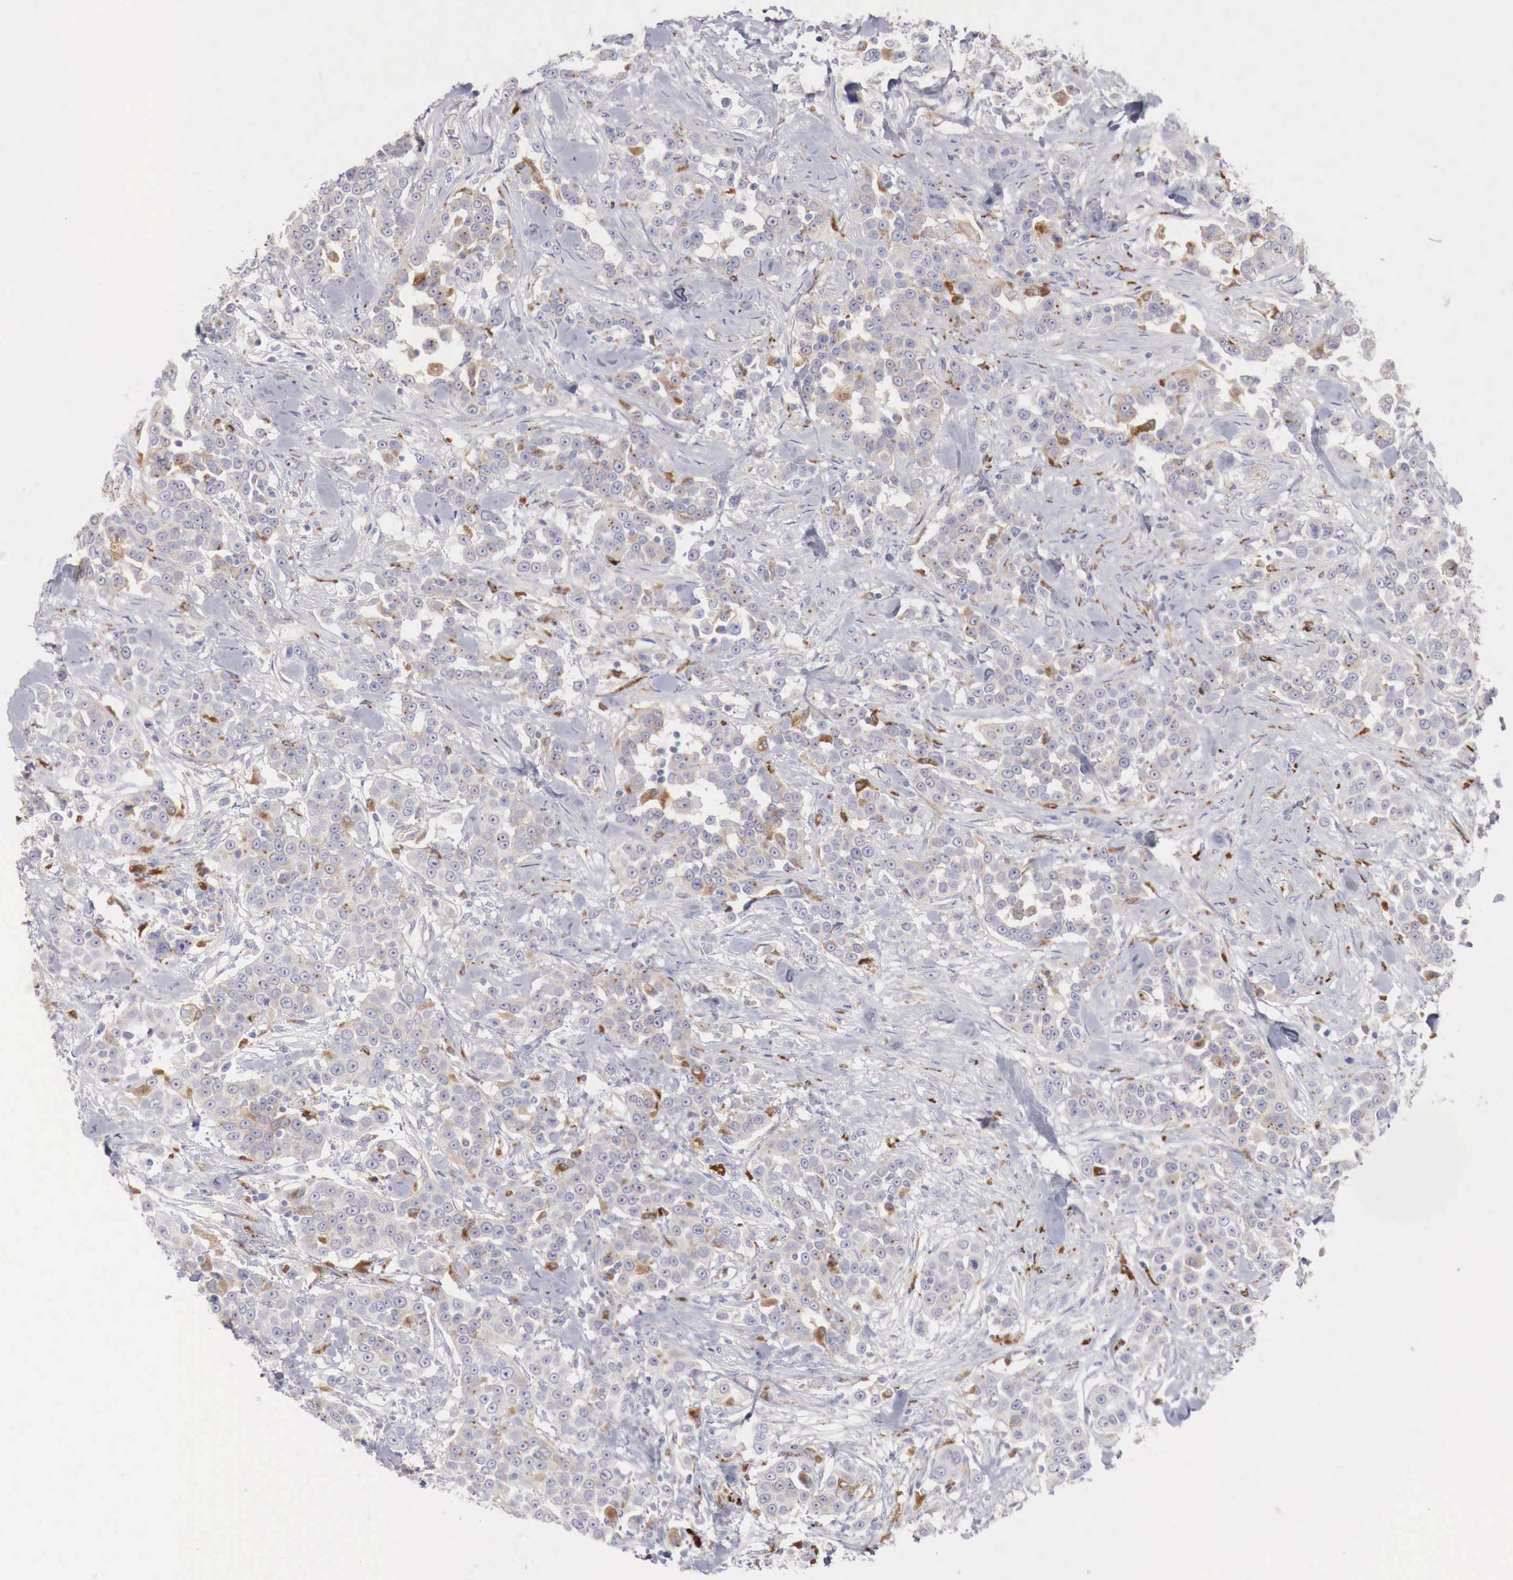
{"staining": {"intensity": "weak", "quantity": "<25%", "location": "cytoplasmic/membranous"}, "tissue": "urothelial cancer", "cell_type": "Tumor cells", "image_type": "cancer", "snomed": [{"axis": "morphology", "description": "Urothelial carcinoma, High grade"}, {"axis": "topography", "description": "Urinary bladder"}], "caption": "Immunohistochemical staining of urothelial cancer exhibits no significant expression in tumor cells.", "gene": "GLA", "patient": {"sex": "female", "age": 80}}